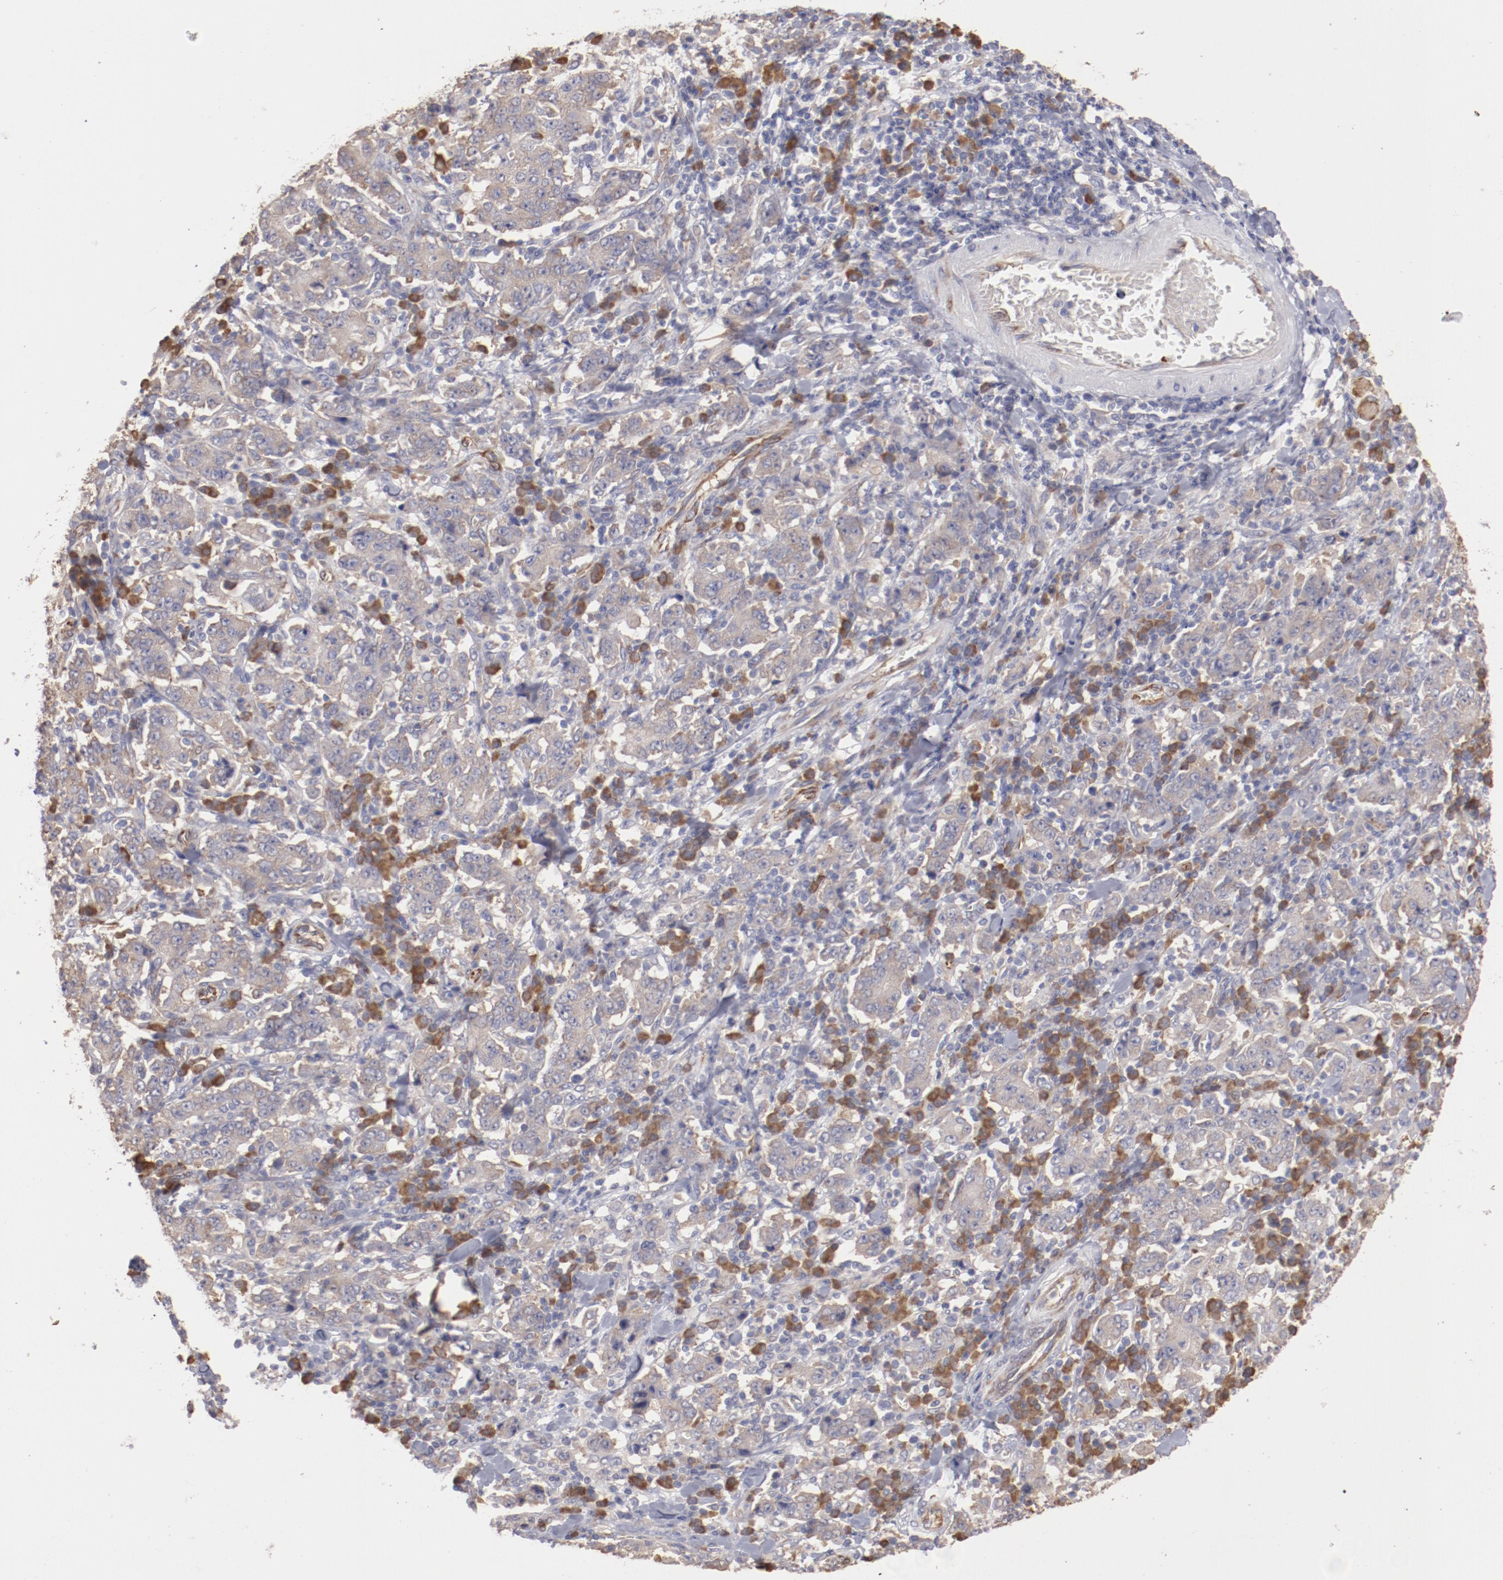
{"staining": {"intensity": "weak", "quantity": "25%-75%", "location": "cytoplasmic/membranous"}, "tissue": "stomach cancer", "cell_type": "Tumor cells", "image_type": "cancer", "snomed": [{"axis": "morphology", "description": "Normal tissue, NOS"}, {"axis": "morphology", "description": "Adenocarcinoma, NOS"}, {"axis": "topography", "description": "Stomach, upper"}, {"axis": "topography", "description": "Stomach"}], "caption": "This image exhibits immunohistochemistry (IHC) staining of human stomach cancer, with low weak cytoplasmic/membranous staining in about 25%-75% of tumor cells.", "gene": "ENTPD5", "patient": {"sex": "male", "age": 59}}